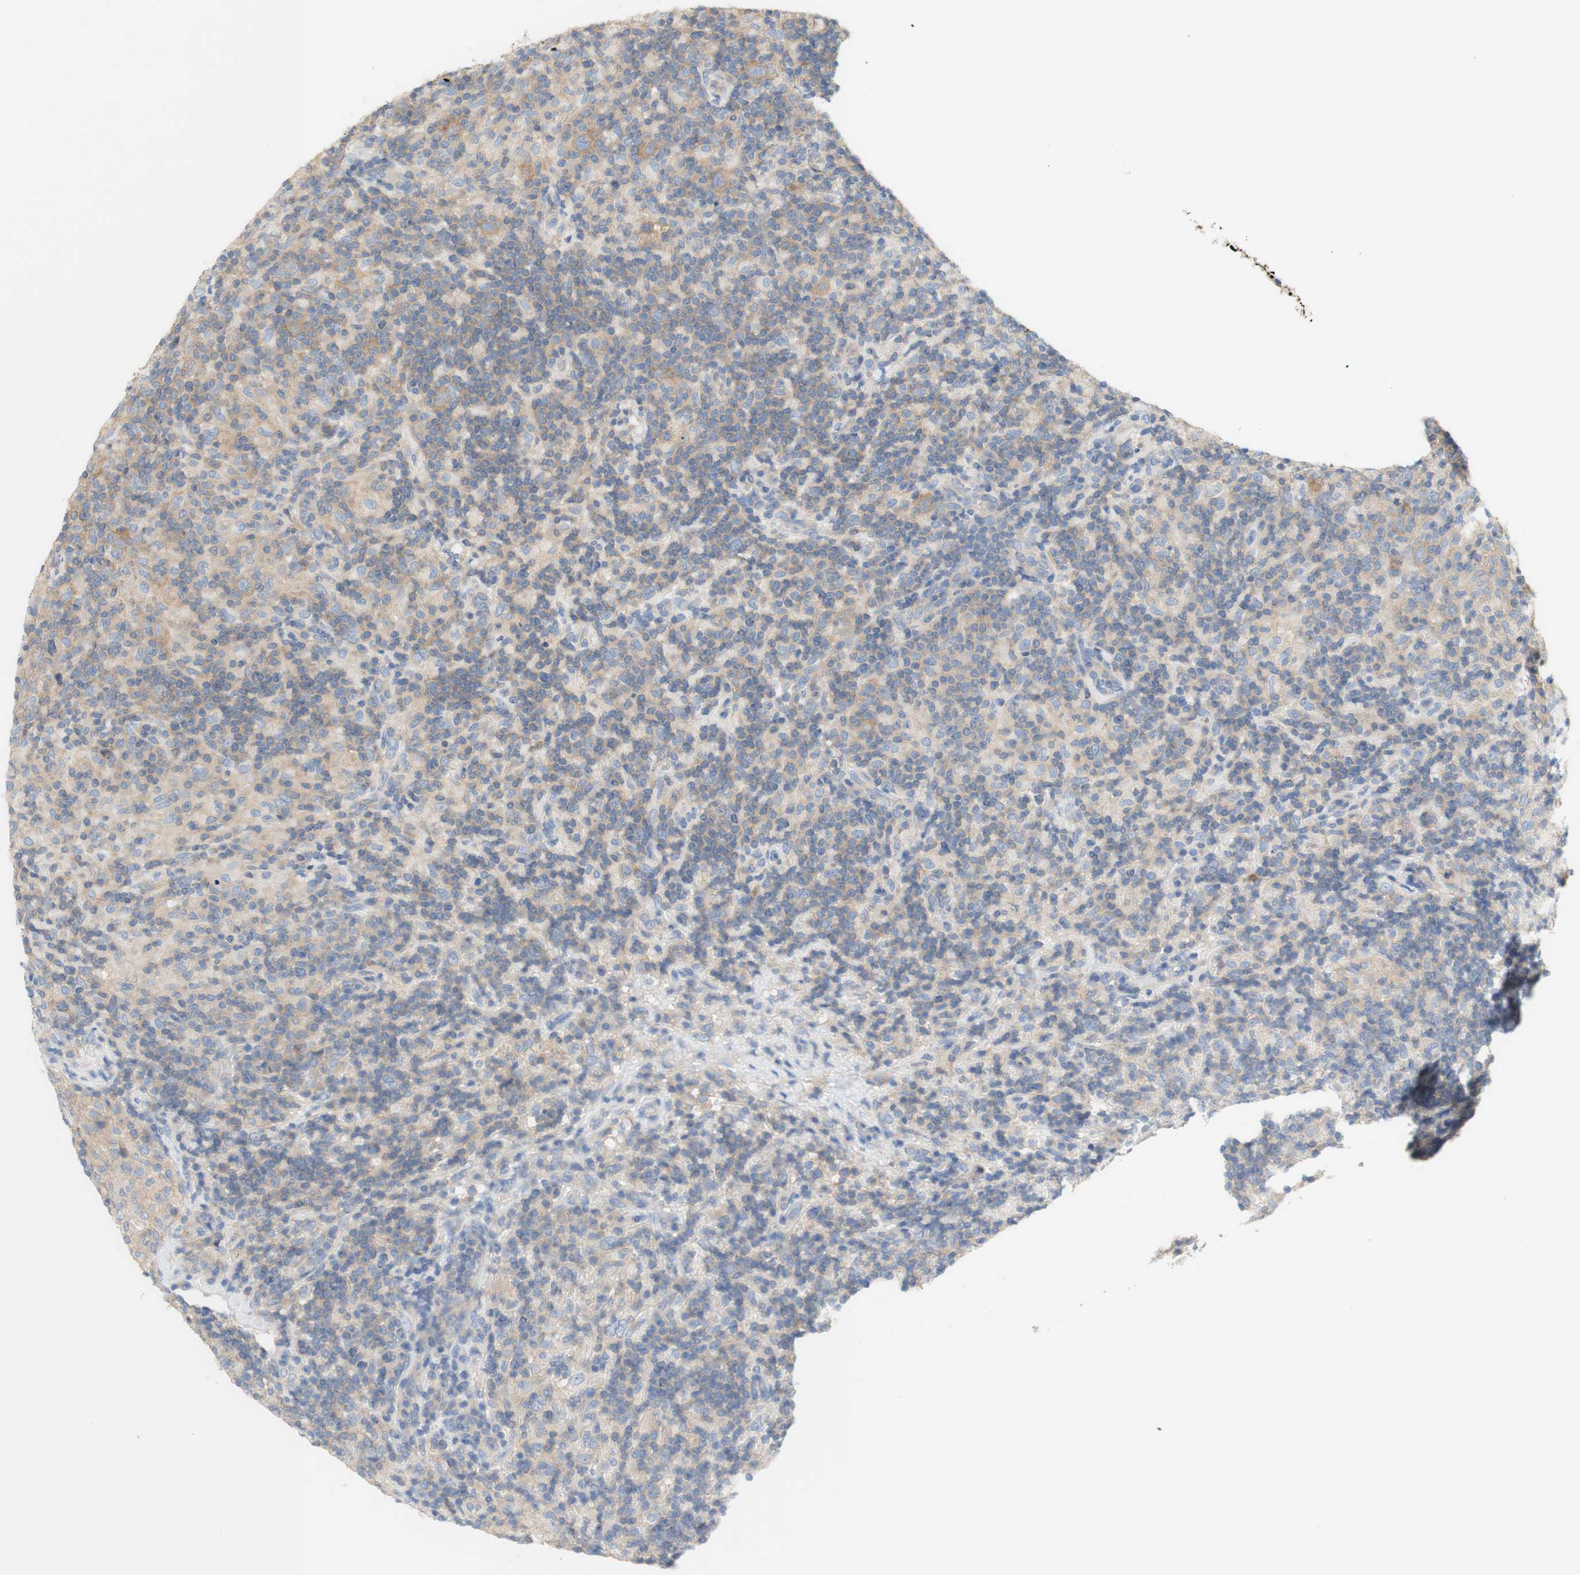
{"staining": {"intensity": "negative", "quantity": "none", "location": "none"}, "tissue": "lymphoma", "cell_type": "Tumor cells", "image_type": "cancer", "snomed": [{"axis": "morphology", "description": "Hodgkin's disease, NOS"}, {"axis": "topography", "description": "Lymph node"}], "caption": "Protein analysis of Hodgkin's disease exhibits no significant expression in tumor cells.", "gene": "ATP2B1", "patient": {"sex": "male", "age": 70}}